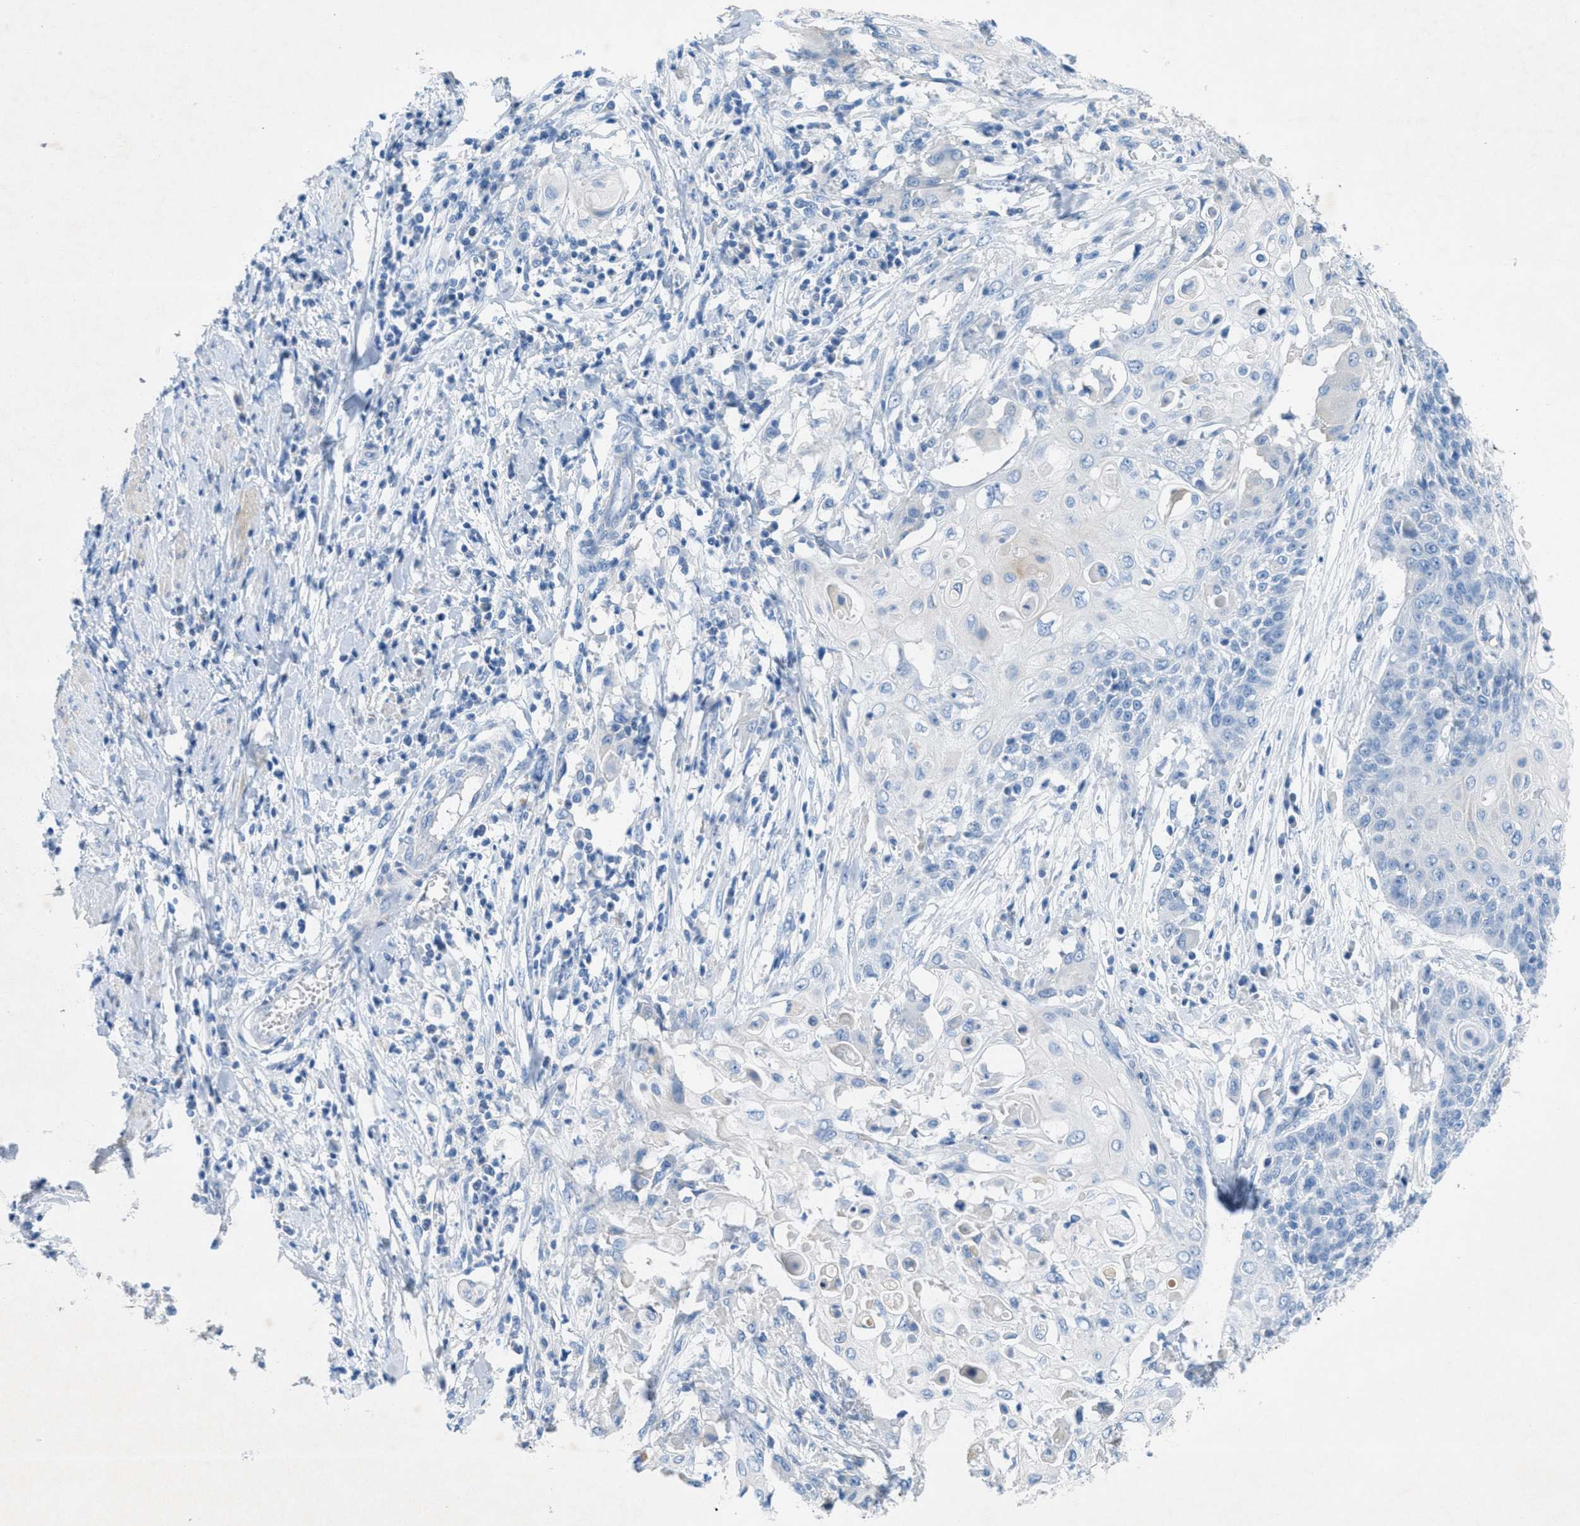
{"staining": {"intensity": "negative", "quantity": "none", "location": "none"}, "tissue": "cervical cancer", "cell_type": "Tumor cells", "image_type": "cancer", "snomed": [{"axis": "morphology", "description": "Squamous cell carcinoma, NOS"}, {"axis": "topography", "description": "Cervix"}], "caption": "Cervical squamous cell carcinoma stained for a protein using IHC displays no staining tumor cells.", "gene": "GALNT17", "patient": {"sex": "female", "age": 39}}